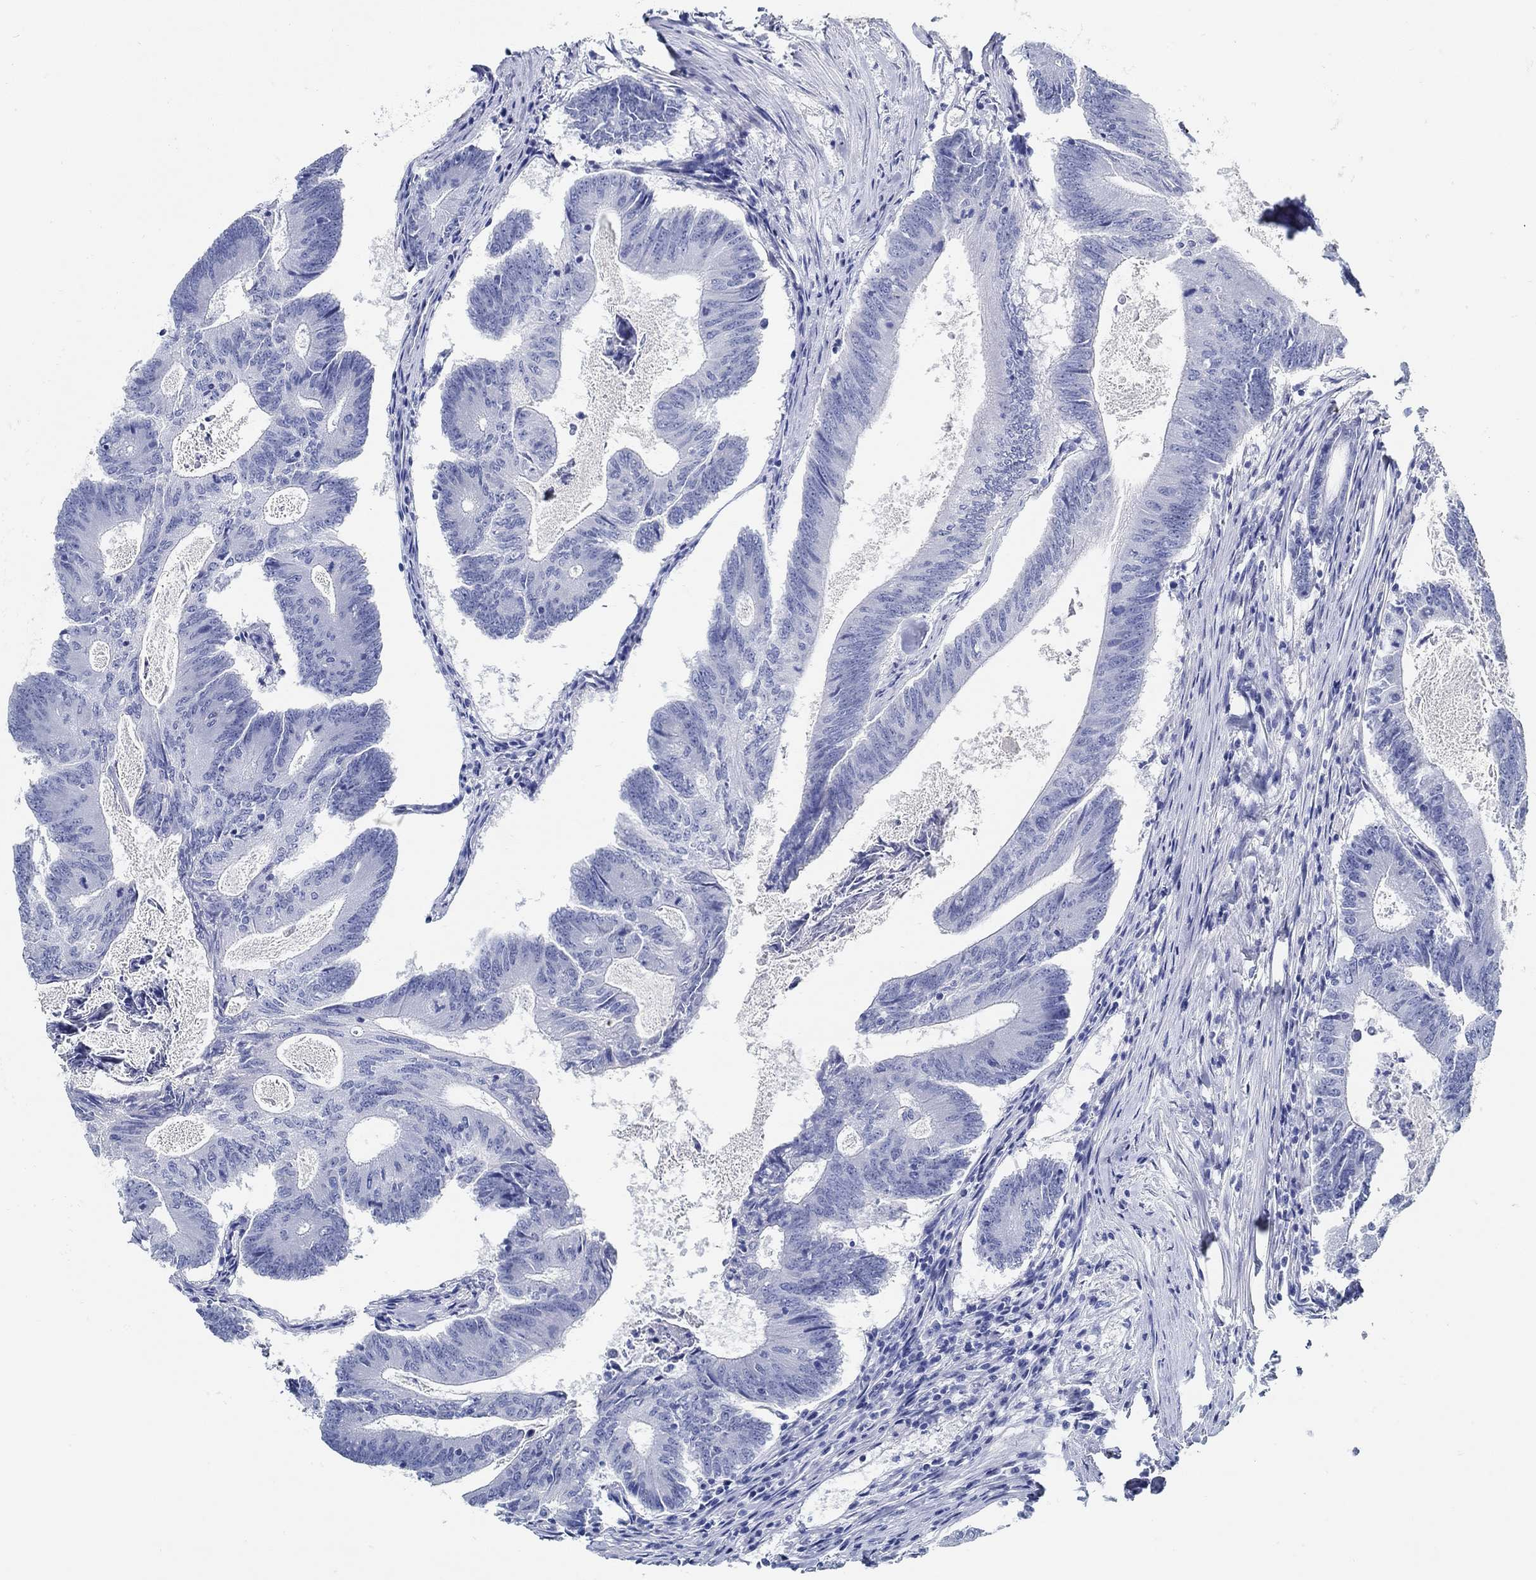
{"staining": {"intensity": "negative", "quantity": "none", "location": "none"}, "tissue": "colorectal cancer", "cell_type": "Tumor cells", "image_type": "cancer", "snomed": [{"axis": "morphology", "description": "Adenocarcinoma, NOS"}, {"axis": "topography", "description": "Colon"}], "caption": "Tumor cells show no significant expression in colorectal cancer (adenocarcinoma). The staining is performed using DAB brown chromogen with nuclei counter-stained in using hematoxylin.", "gene": "SLC45A1", "patient": {"sex": "female", "age": 70}}